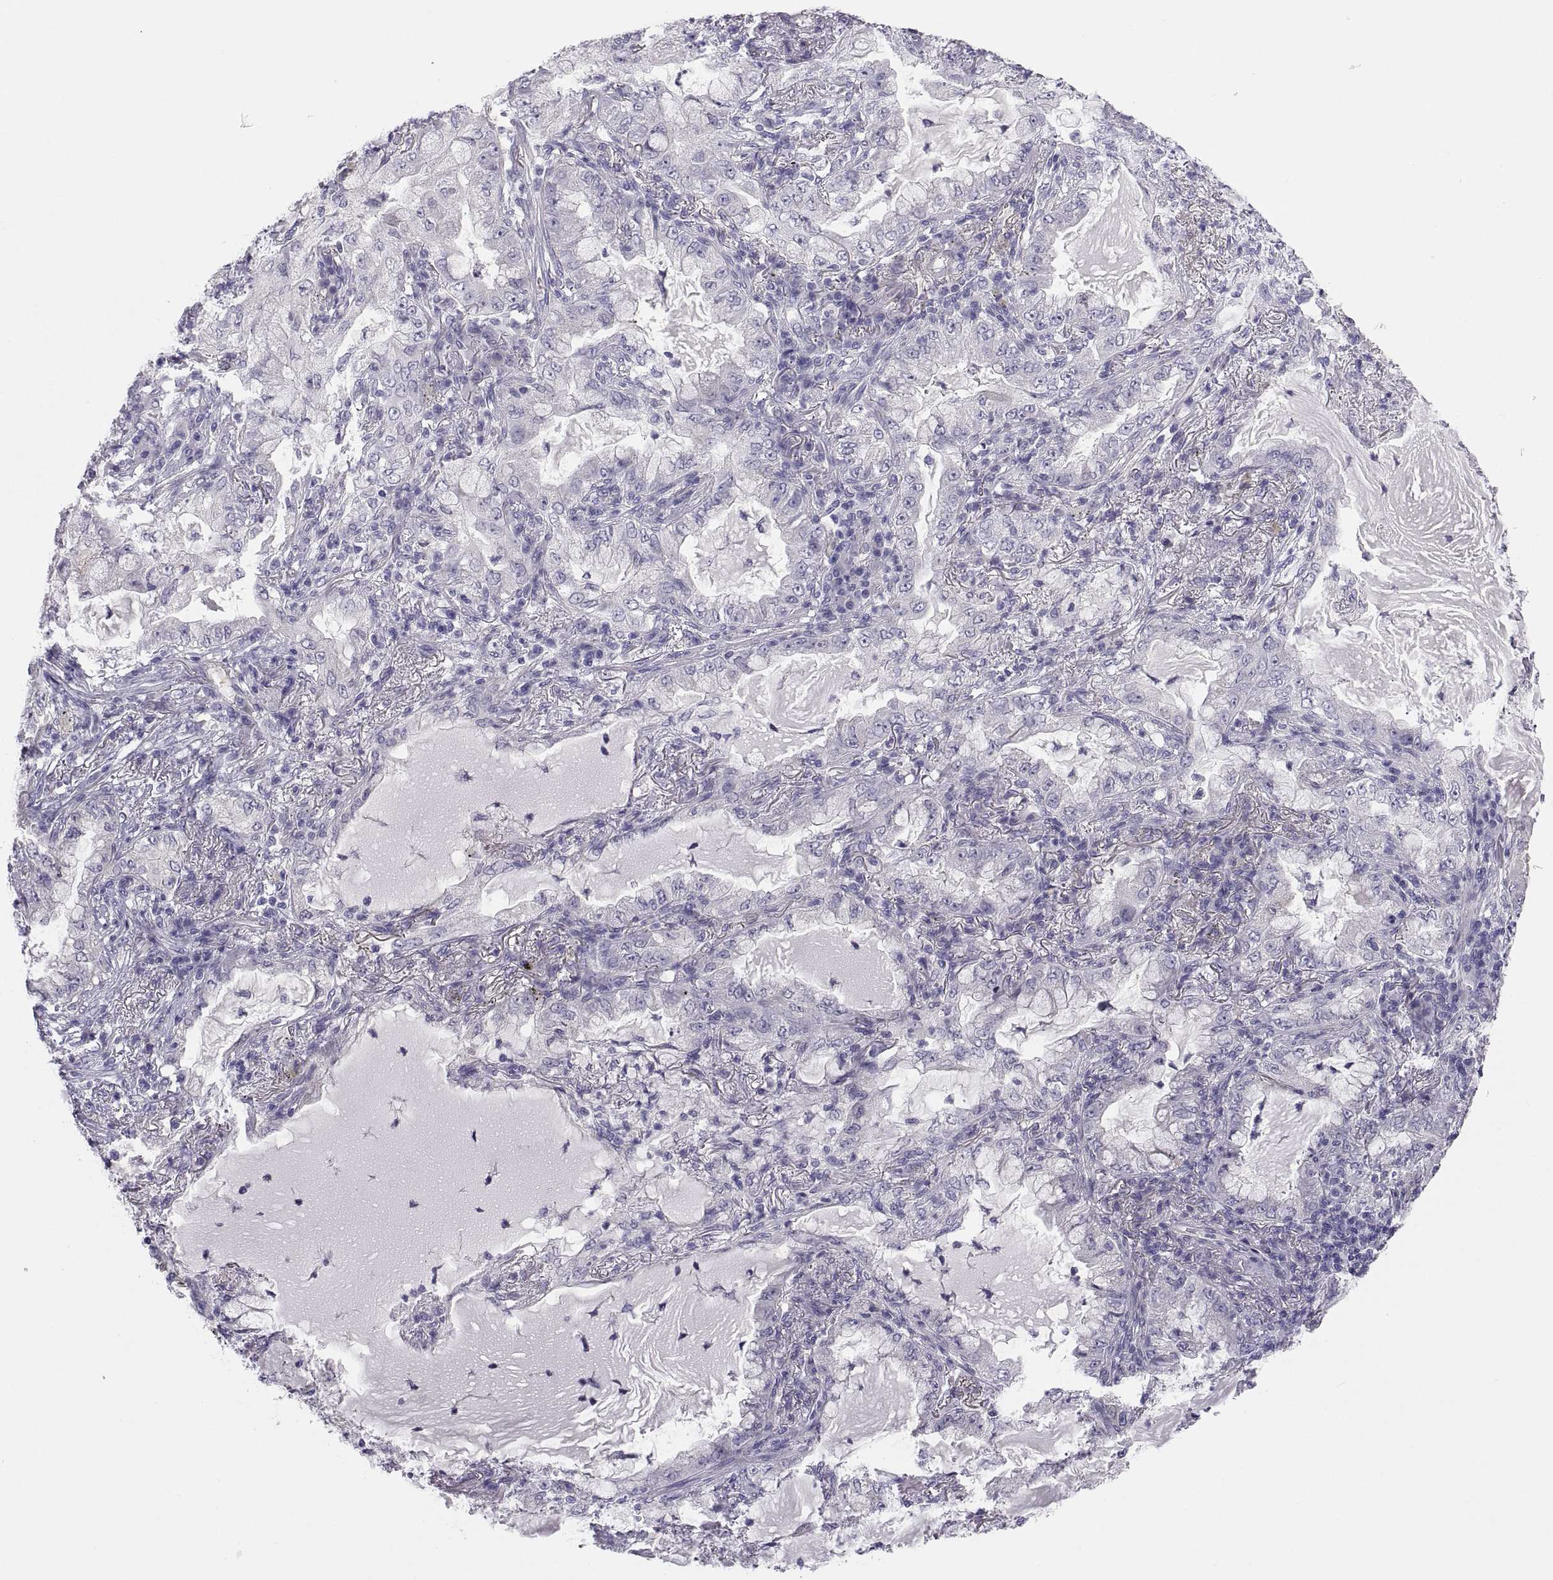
{"staining": {"intensity": "negative", "quantity": "none", "location": "none"}, "tissue": "lung cancer", "cell_type": "Tumor cells", "image_type": "cancer", "snomed": [{"axis": "morphology", "description": "Adenocarcinoma, NOS"}, {"axis": "topography", "description": "Lung"}], "caption": "Immunohistochemistry histopathology image of neoplastic tissue: human lung cancer (adenocarcinoma) stained with DAB exhibits no significant protein expression in tumor cells. Nuclei are stained in blue.", "gene": "STRC", "patient": {"sex": "female", "age": 73}}